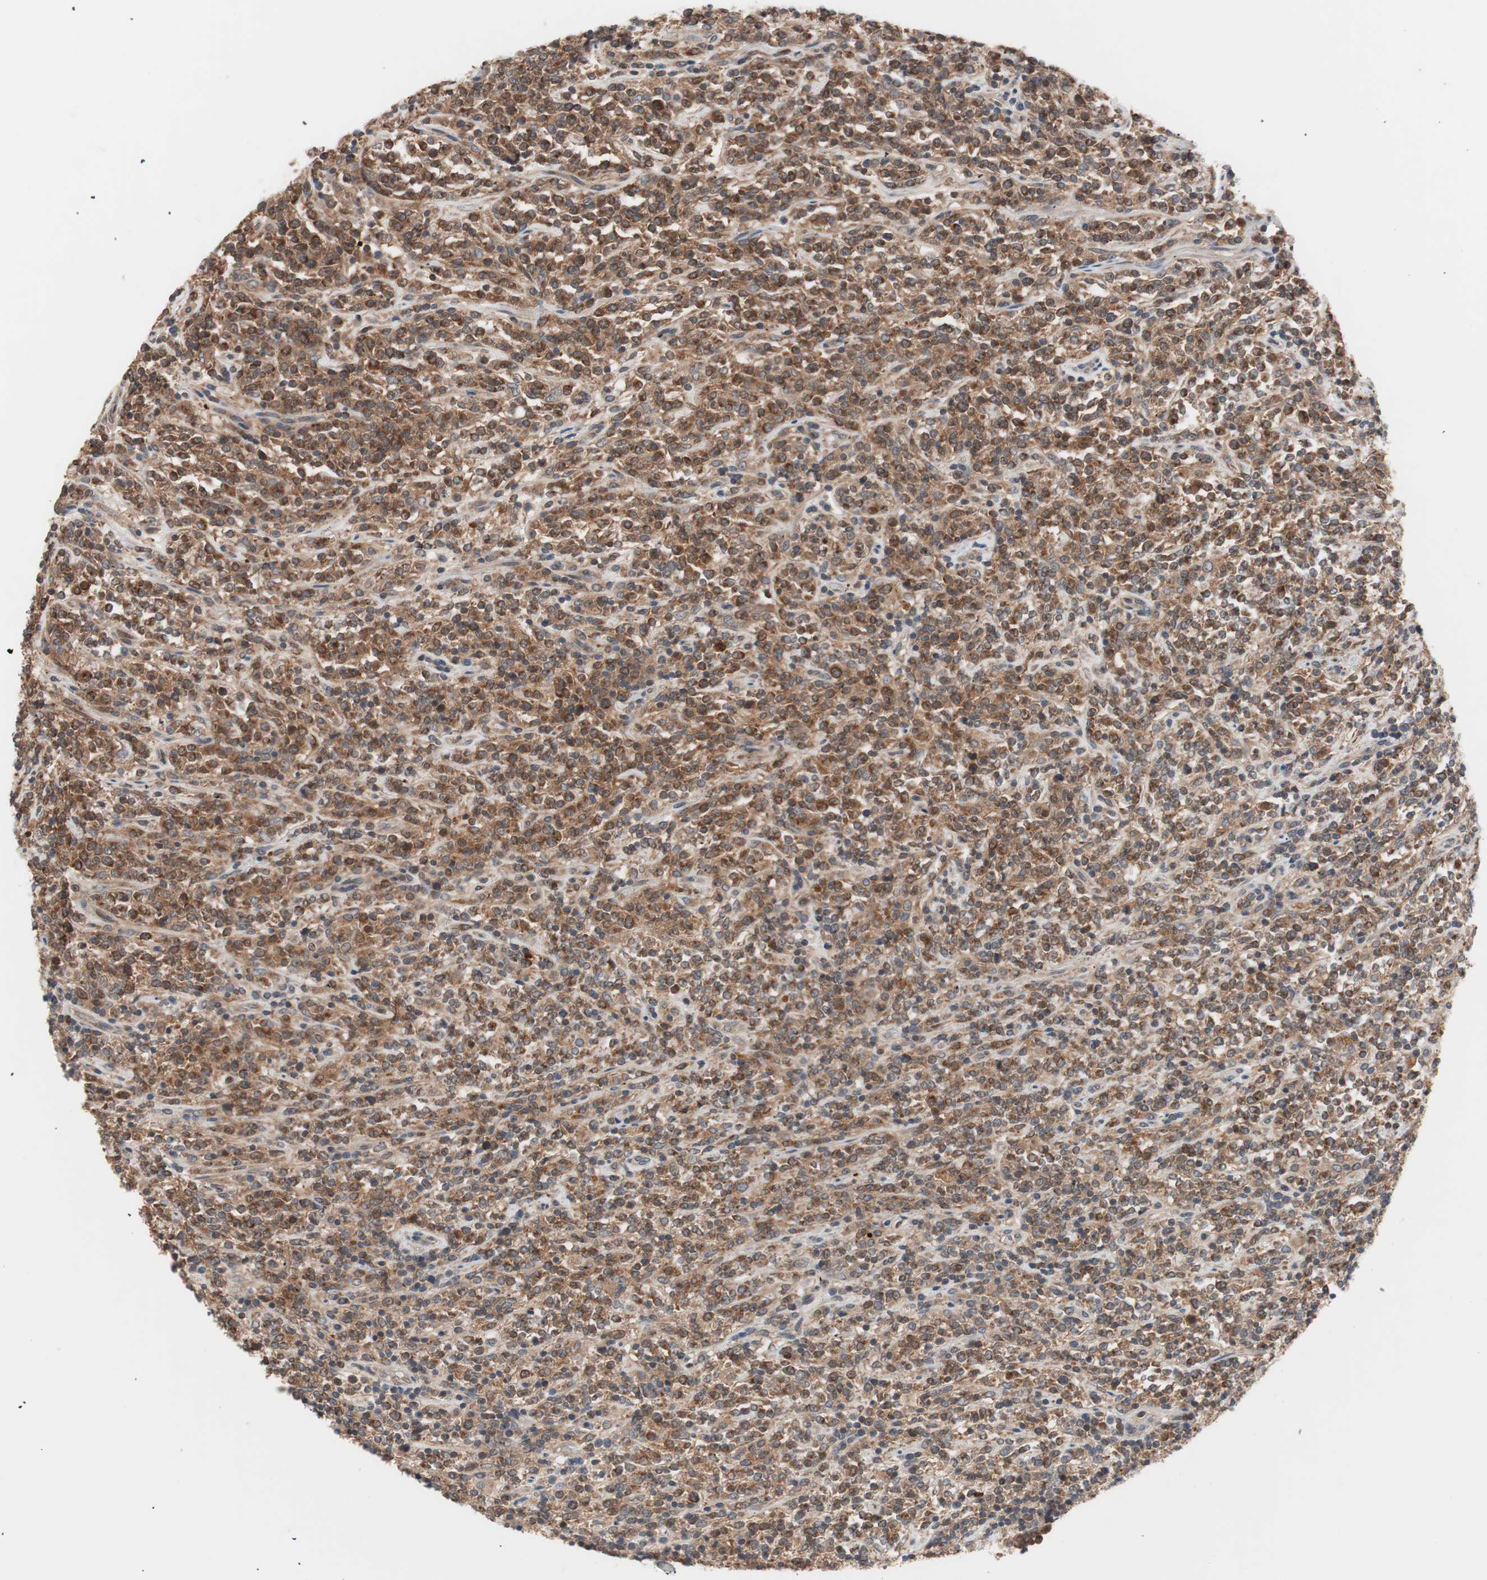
{"staining": {"intensity": "strong", "quantity": ">75%", "location": "cytoplasmic/membranous"}, "tissue": "lymphoma", "cell_type": "Tumor cells", "image_type": "cancer", "snomed": [{"axis": "morphology", "description": "Malignant lymphoma, non-Hodgkin's type, High grade"}, {"axis": "topography", "description": "Soft tissue"}], "caption": "This is a photomicrograph of immunohistochemistry (IHC) staining of lymphoma, which shows strong staining in the cytoplasmic/membranous of tumor cells.", "gene": "HMBS", "patient": {"sex": "male", "age": 18}}